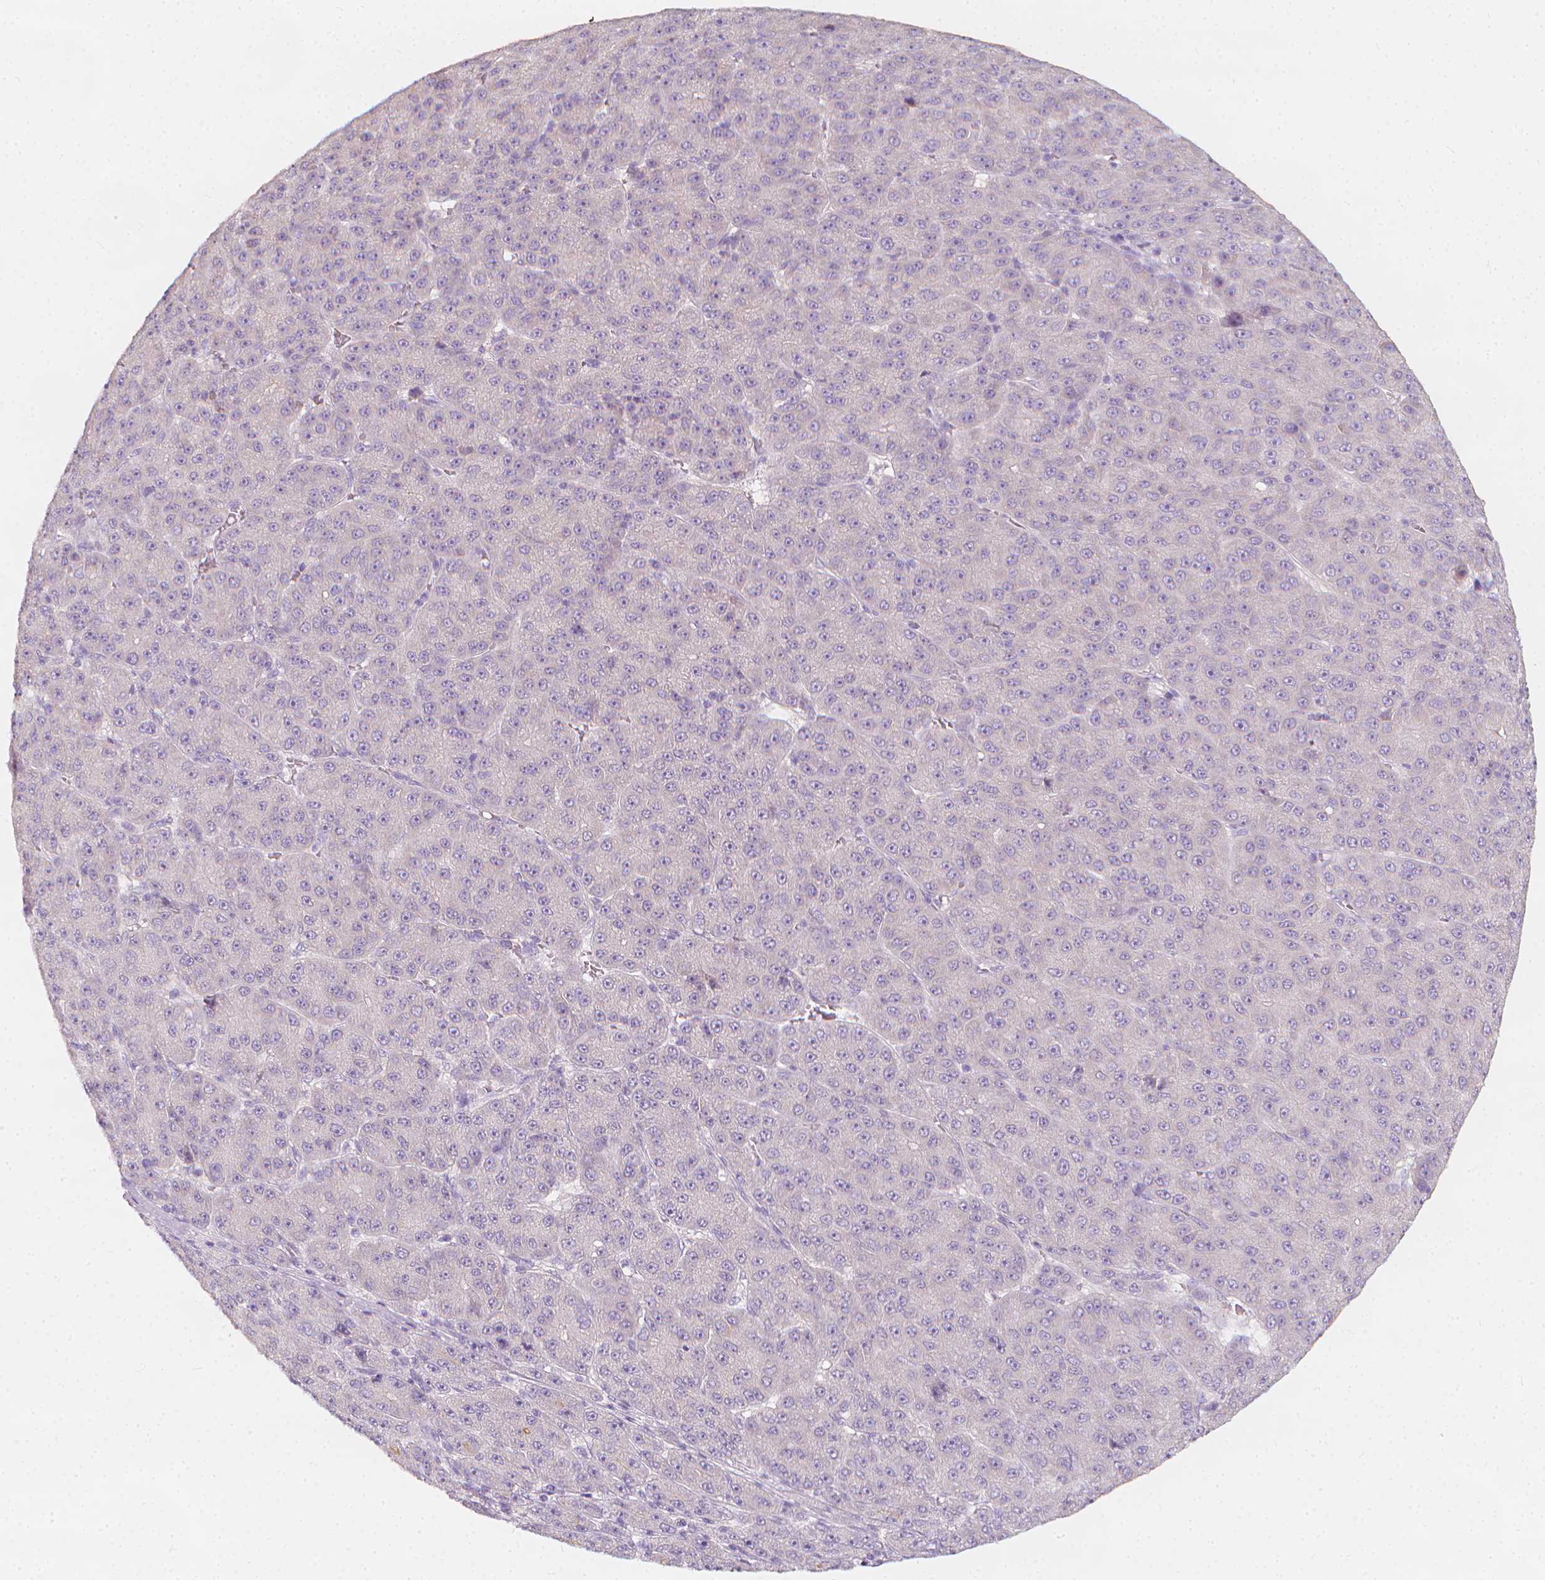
{"staining": {"intensity": "negative", "quantity": "none", "location": "none"}, "tissue": "liver cancer", "cell_type": "Tumor cells", "image_type": "cancer", "snomed": [{"axis": "morphology", "description": "Carcinoma, Hepatocellular, NOS"}, {"axis": "topography", "description": "Liver"}], "caption": "Tumor cells are negative for protein expression in human liver cancer (hepatocellular carcinoma).", "gene": "RBFOX1", "patient": {"sex": "male", "age": 67}}